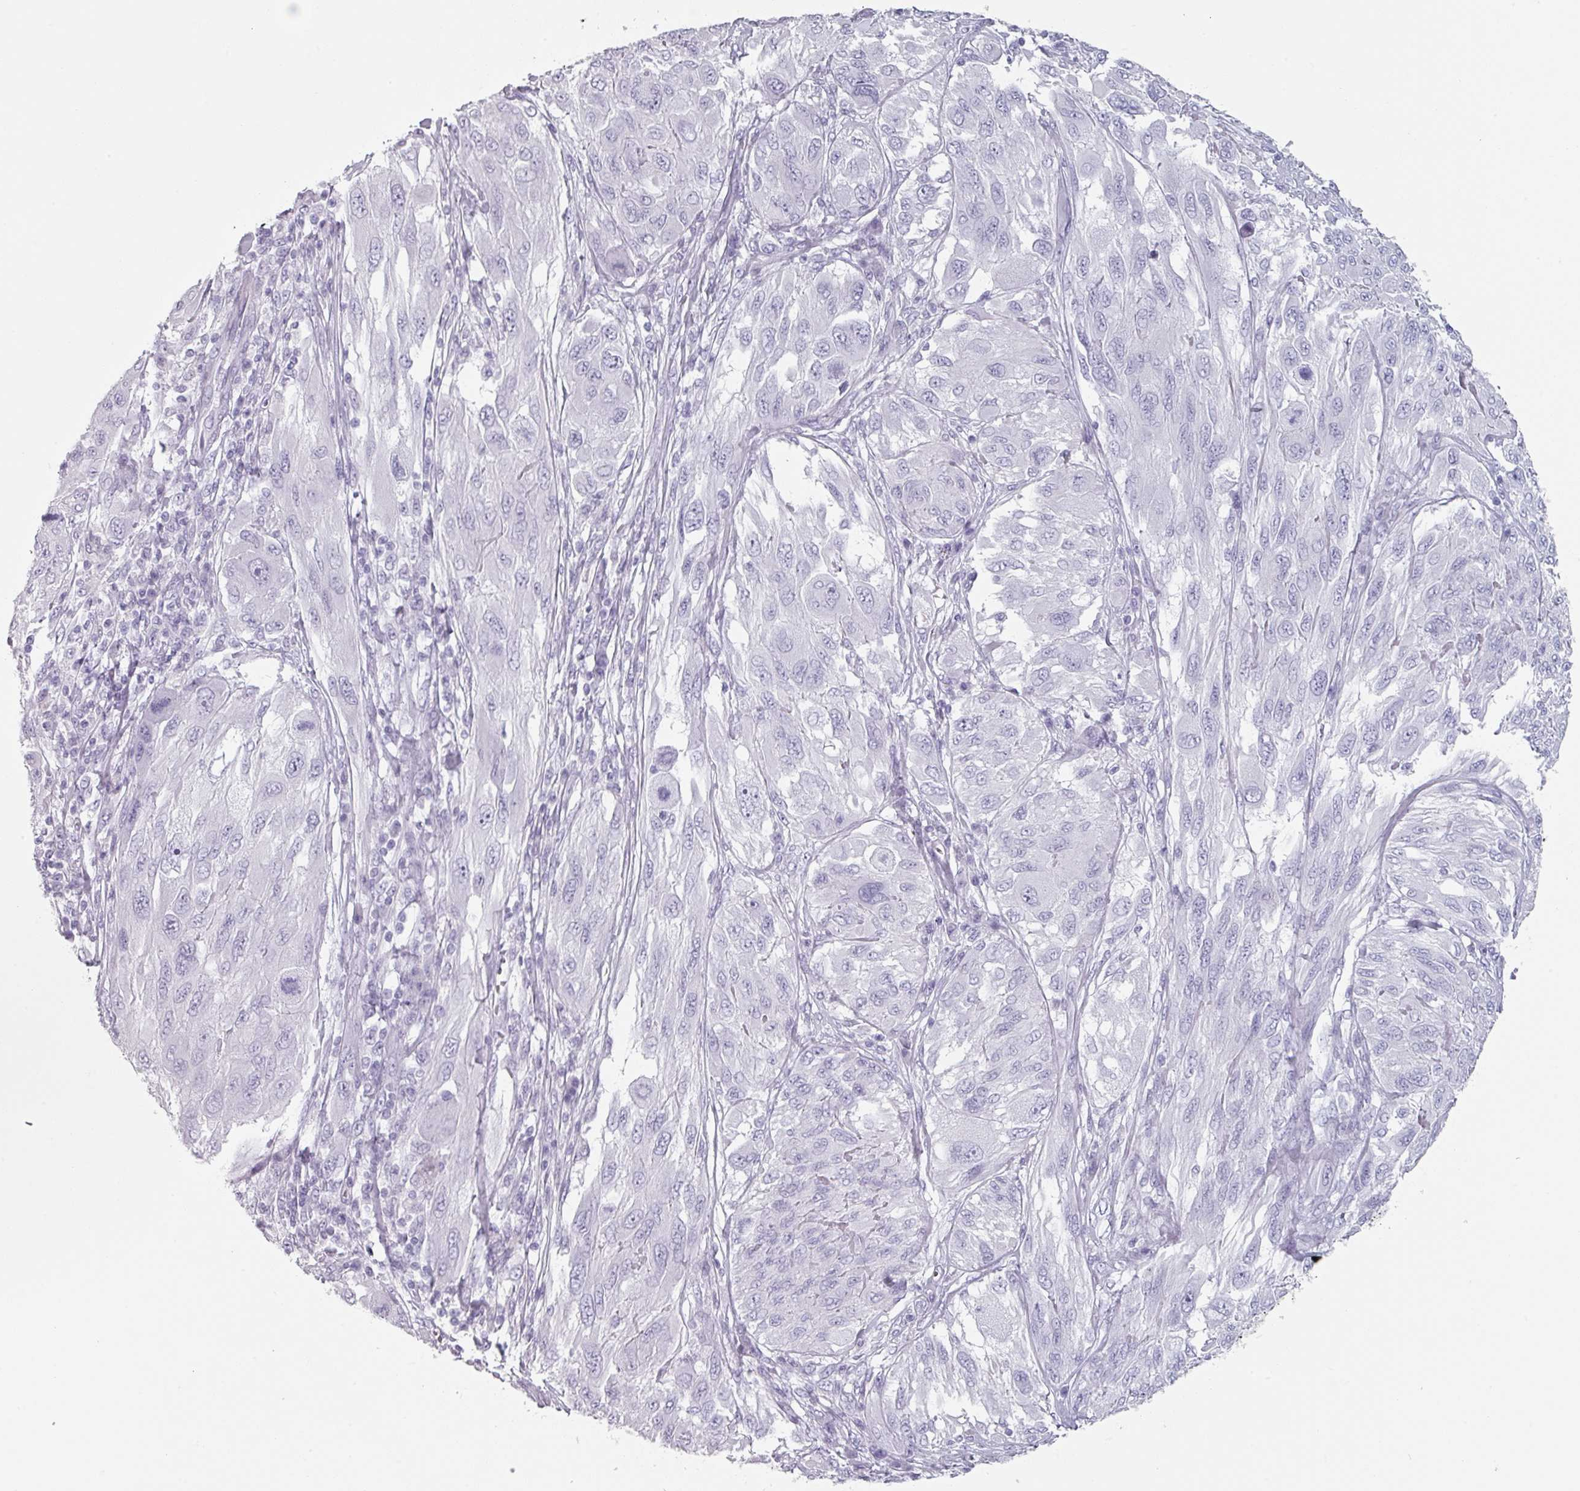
{"staining": {"intensity": "negative", "quantity": "none", "location": "none"}, "tissue": "melanoma", "cell_type": "Tumor cells", "image_type": "cancer", "snomed": [{"axis": "morphology", "description": "Malignant melanoma, NOS"}, {"axis": "topography", "description": "Skin"}], "caption": "Malignant melanoma stained for a protein using immunohistochemistry reveals no positivity tumor cells.", "gene": "SLC35G2", "patient": {"sex": "female", "age": 91}}